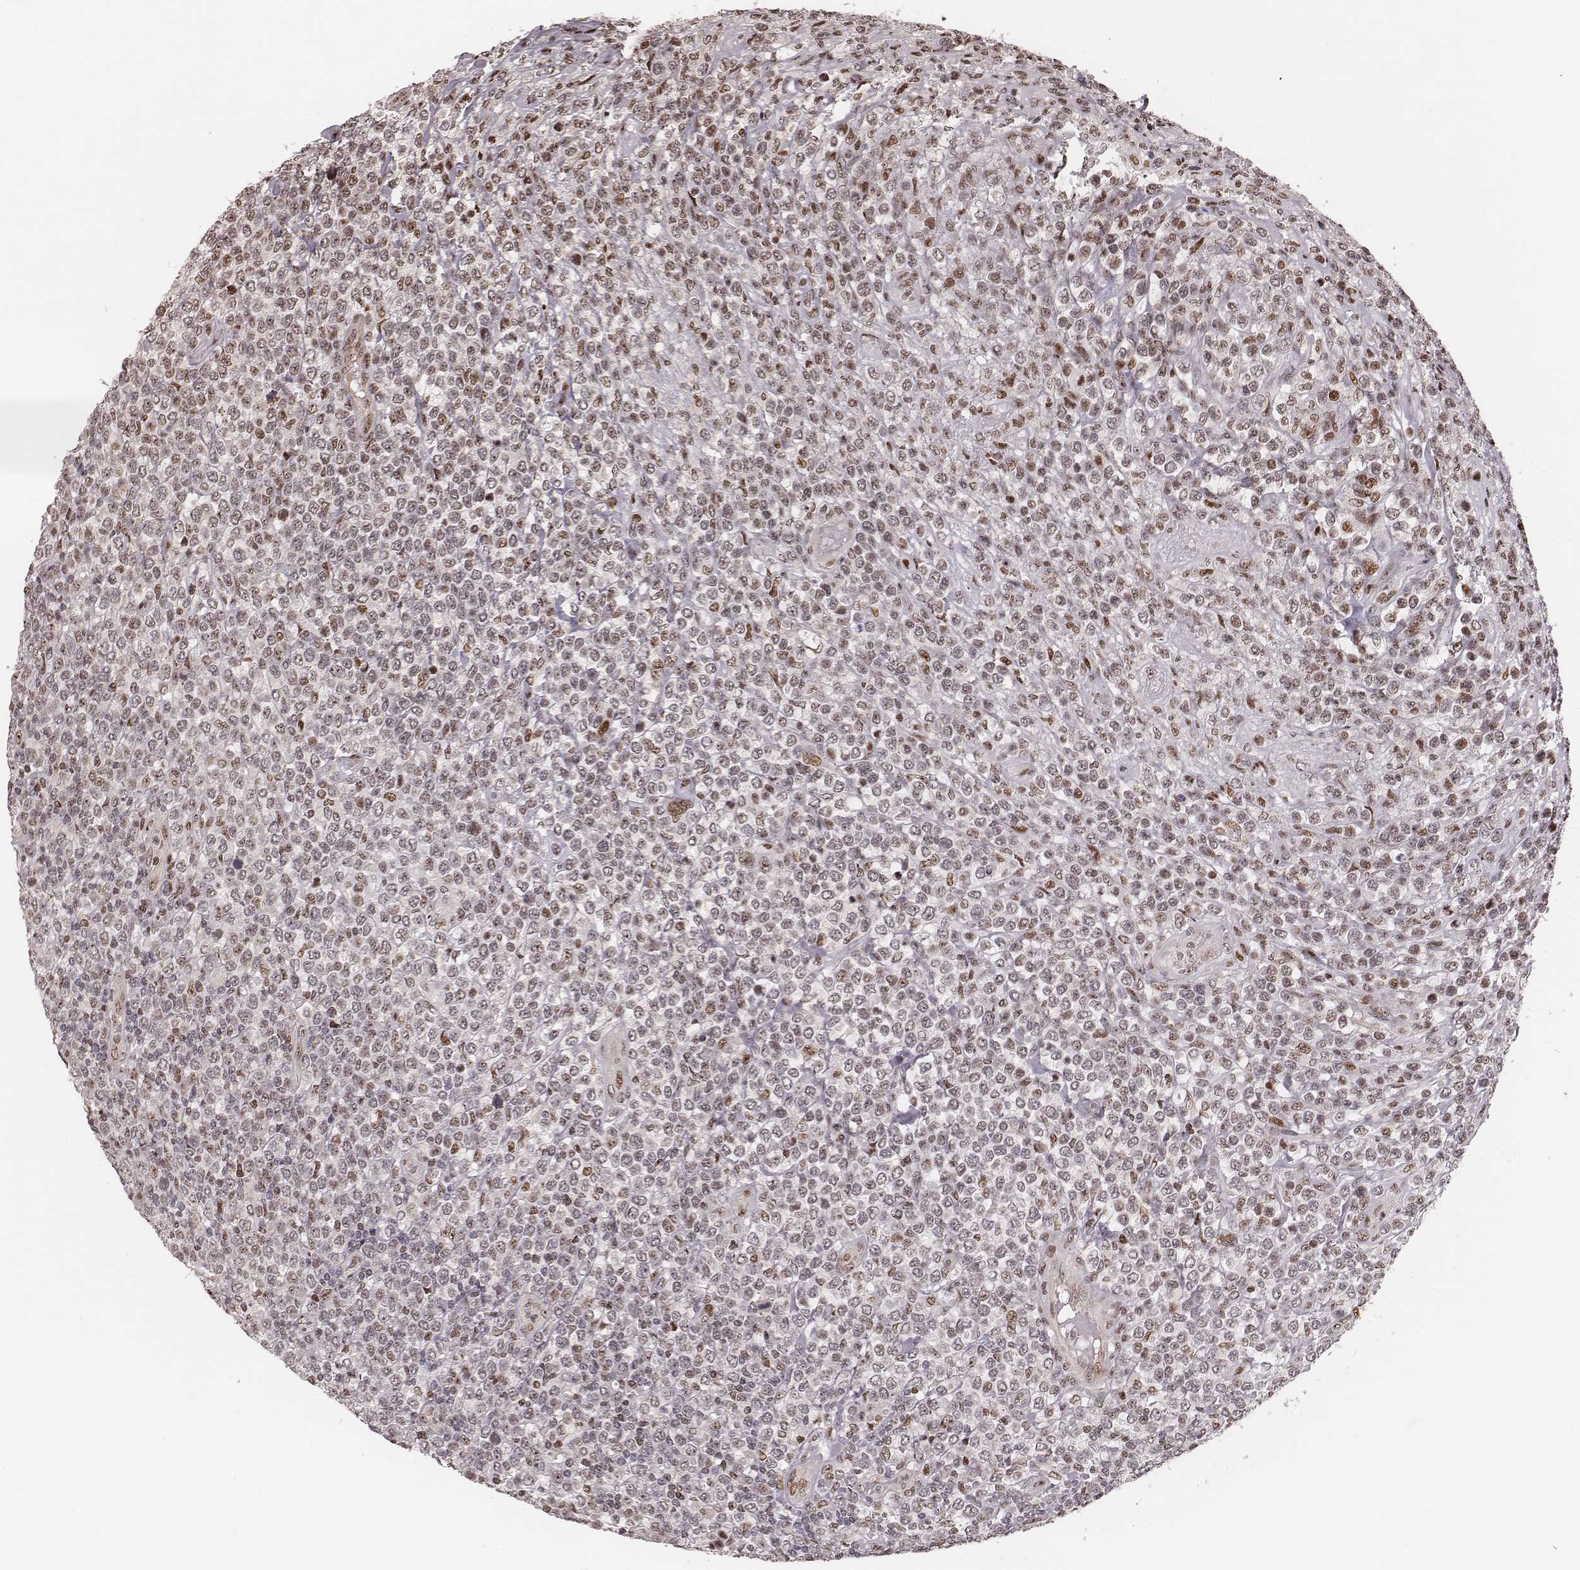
{"staining": {"intensity": "weak", "quantity": "25%-75%", "location": "nuclear"}, "tissue": "lymphoma", "cell_type": "Tumor cells", "image_type": "cancer", "snomed": [{"axis": "morphology", "description": "Malignant lymphoma, non-Hodgkin's type, High grade"}, {"axis": "topography", "description": "Soft tissue"}], "caption": "Weak nuclear expression for a protein is seen in approximately 25%-75% of tumor cells of high-grade malignant lymphoma, non-Hodgkin's type using IHC.", "gene": "VRK3", "patient": {"sex": "female", "age": 56}}